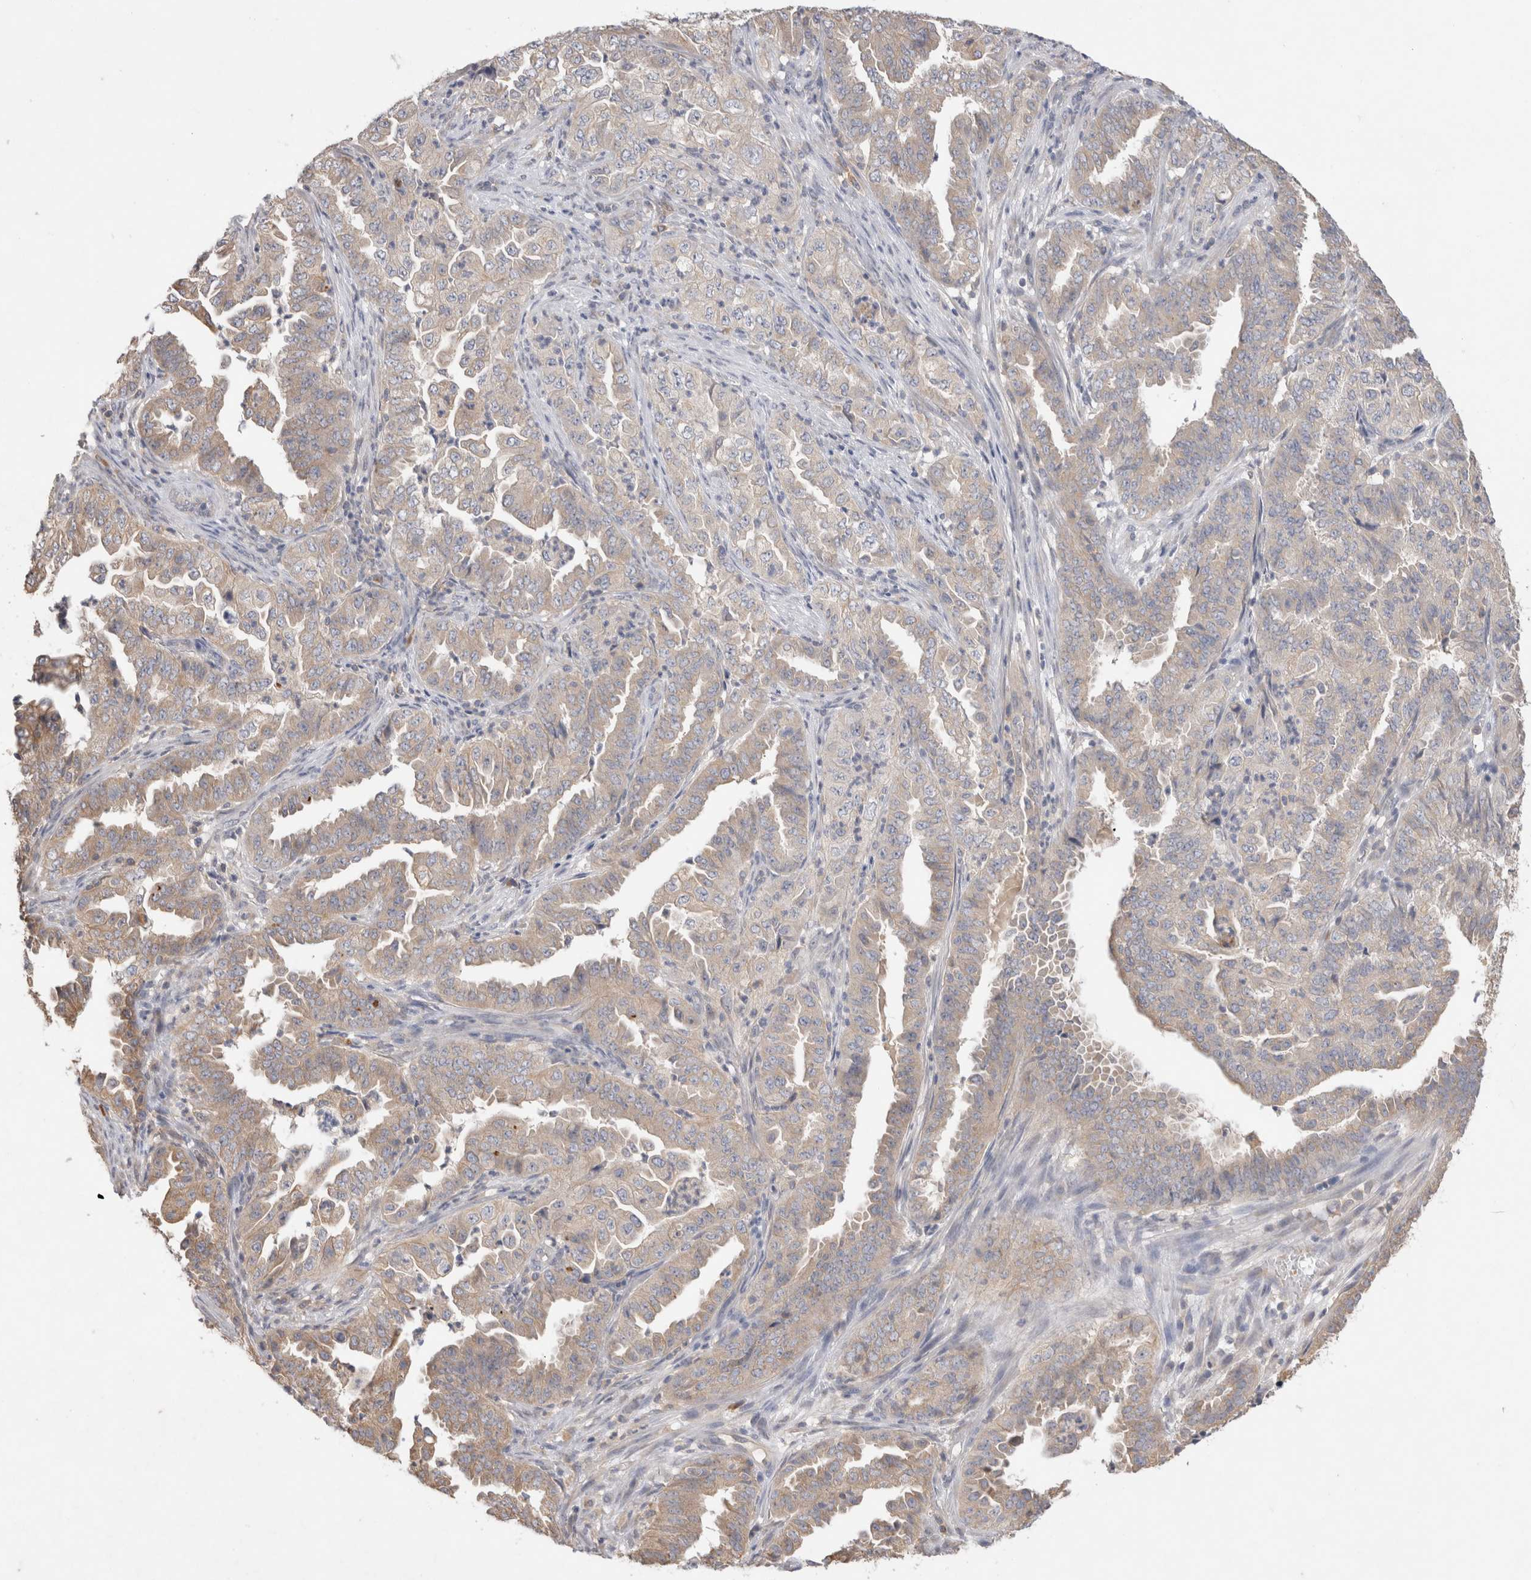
{"staining": {"intensity": "weak", "quantity": "25%-75%", "location": "cytoplasmic/membranous"}, "tissue": "endometrial cancer", "cell_type": "Tumor cells", "image_type": "cancer", "snomed": [{"axis": "morphology", "description": "Adenocarcinoma, NOS"}, {"axis": "topography", "description": "Endometrium"}], "caption": "Protein expression analysis of adenocarcinoma (endometrial) displays weak cytoplasmic/membranous expression in approximately 25%-75% of tumor cells. The staining is performed using DAB (3,3'-diaminobenzidine) brown chromogen to label protein expression. The nuclei are counter-stained blue using hematoxylin.", "gene": "GAS1", "patient": {"sex": "female", "age": 51}}